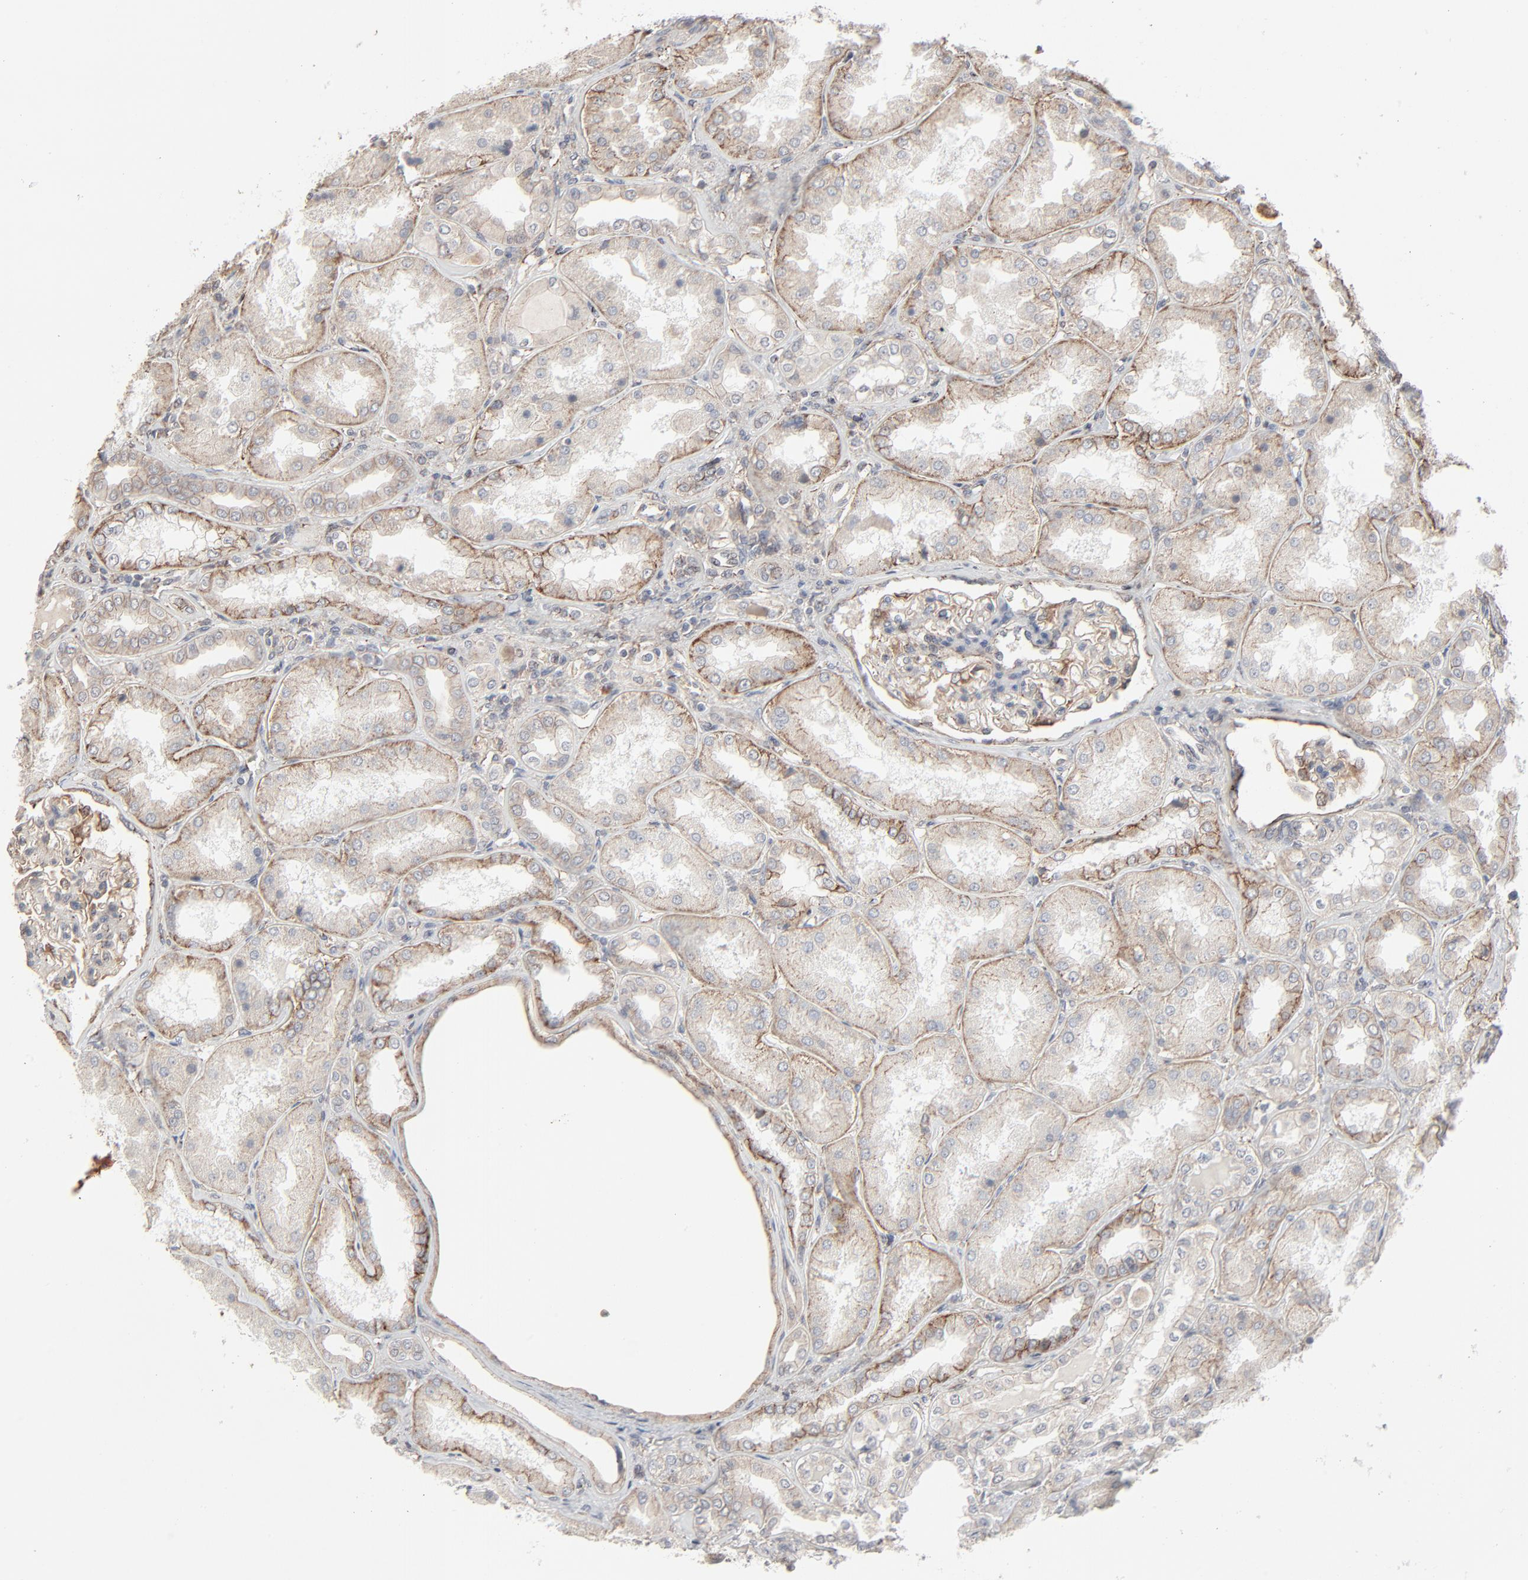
{"staining": {"intensity": "moderate", "quantity": ">75%", "location": "cytoplasmic/membranous"}, "tissue": "kidney", "cell_type": "Cells in glomeruli", "image_type": "normal", "snomed": [{"axis": "morphology", "description": "Normal tissue, NOS"}, {"axis": "topography", "description": "Kidney"}], "caption": "DAB (3,3'-diaminobenzidine) immunohistochemical staining of unremarkable kidney reveals moderate cytoplasmic/membranous protein positivity in about >75% of cells in glomeruli. (DAB IHC, brown staining for protein, blue staining for nuclei).", "gene": "CTNND1", "patient": {"sex": "female", "age": 56}}